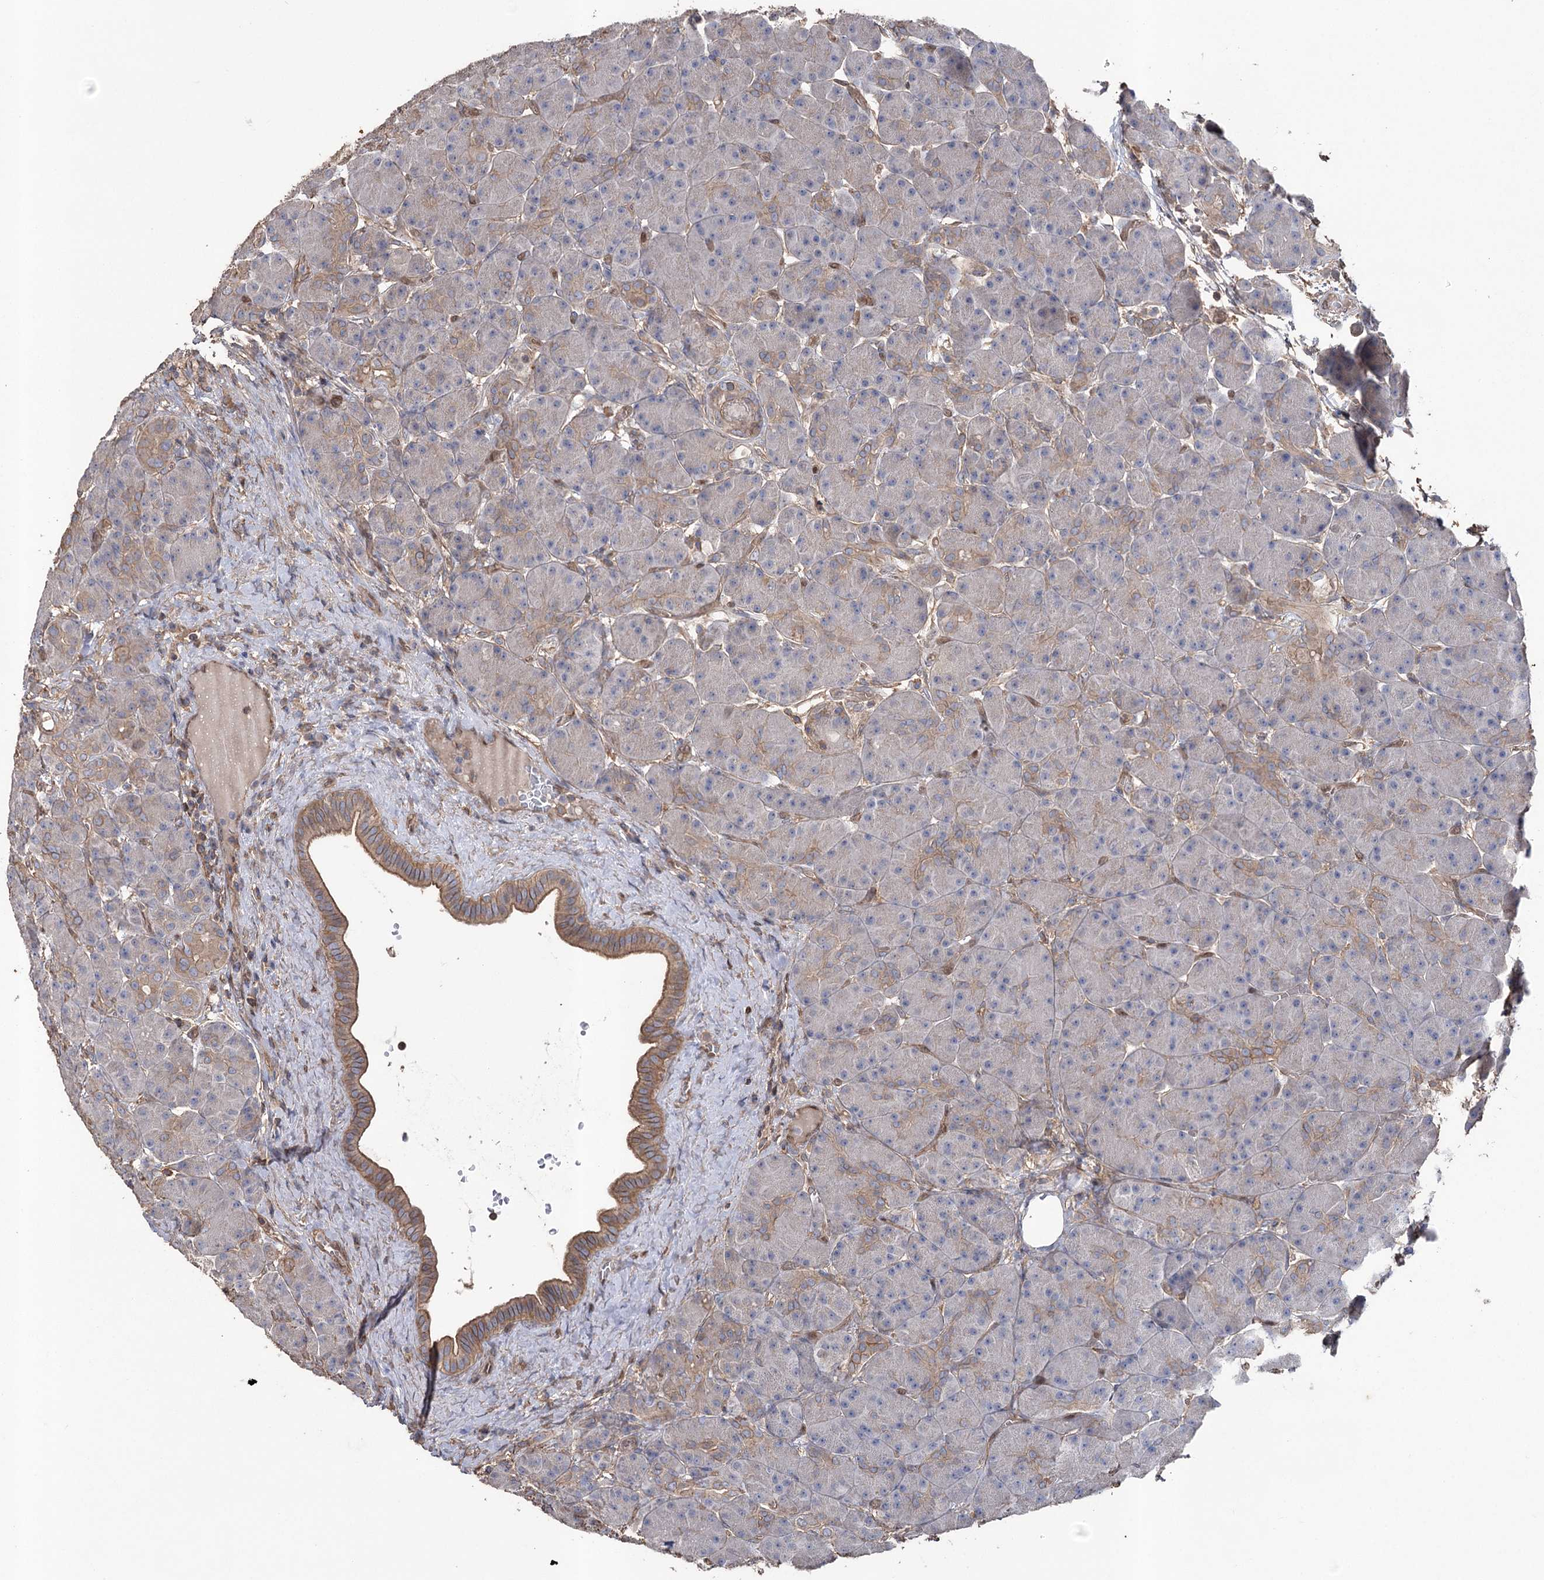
{"staining": {"intensity": "moderate", "quantity": "<25%", "location": "cytoplasmic/membranous"}, "tissue": "pancreas", "cell_type": "Exocrine glandular cells", "image_type": "normal", "snomed": [{"axis": "morphology", "description": "Normal tissue, NOS"}, {"axis": "topography", "description": "Pancreas"}], "caption": "An immunohistochemistry image of unremarkable tissue is shown. Protein staining in brown labels moderate cytoplasmic/membranous positivity in pancreas within exocrine glandular cells.", "gene": "FAM13B", "patient": {"sex": "male", "age": 63}}